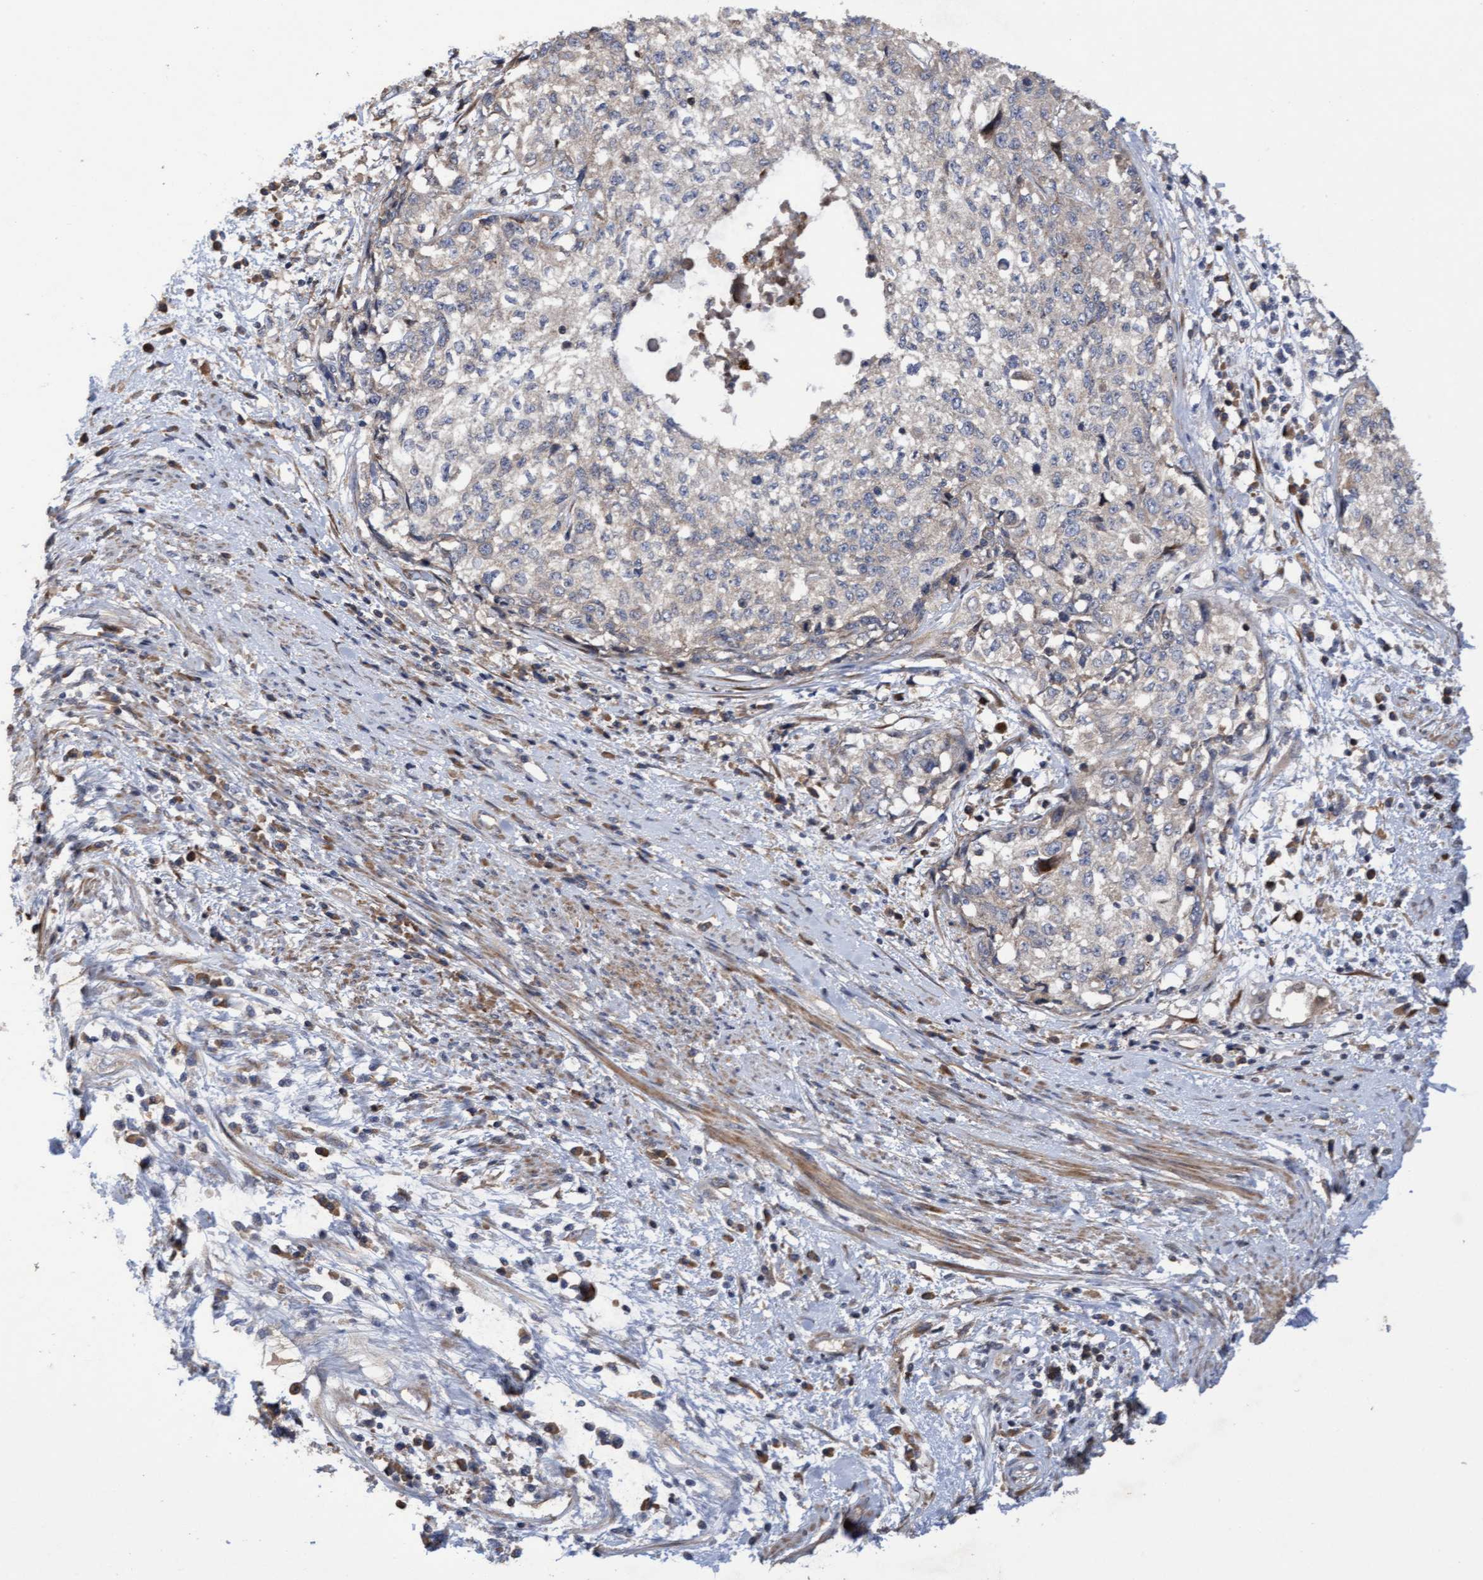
{"staining": {"intensity": "weak", "quantity": "25%-75%", "location": "cytoplasmic/membranous"}, "tissue": "cervical cancer", "cell_type": "Tumor cells", "image_type": "cancer", "snomed": [{"axis": "morphology", "description": "Squamous cell carcinoma, NOS"}, {"axis": "topography", "description": "Cervix"}], "caption": "There is low levels of weak cytoplasmic/membranous staining in tumor cells of cervical squamous cell carcinoma, as demonstrated by immunohistochemical staining (brown color).", "gene": "ELP5", "patient": {"sex": "female", "age": 57}}